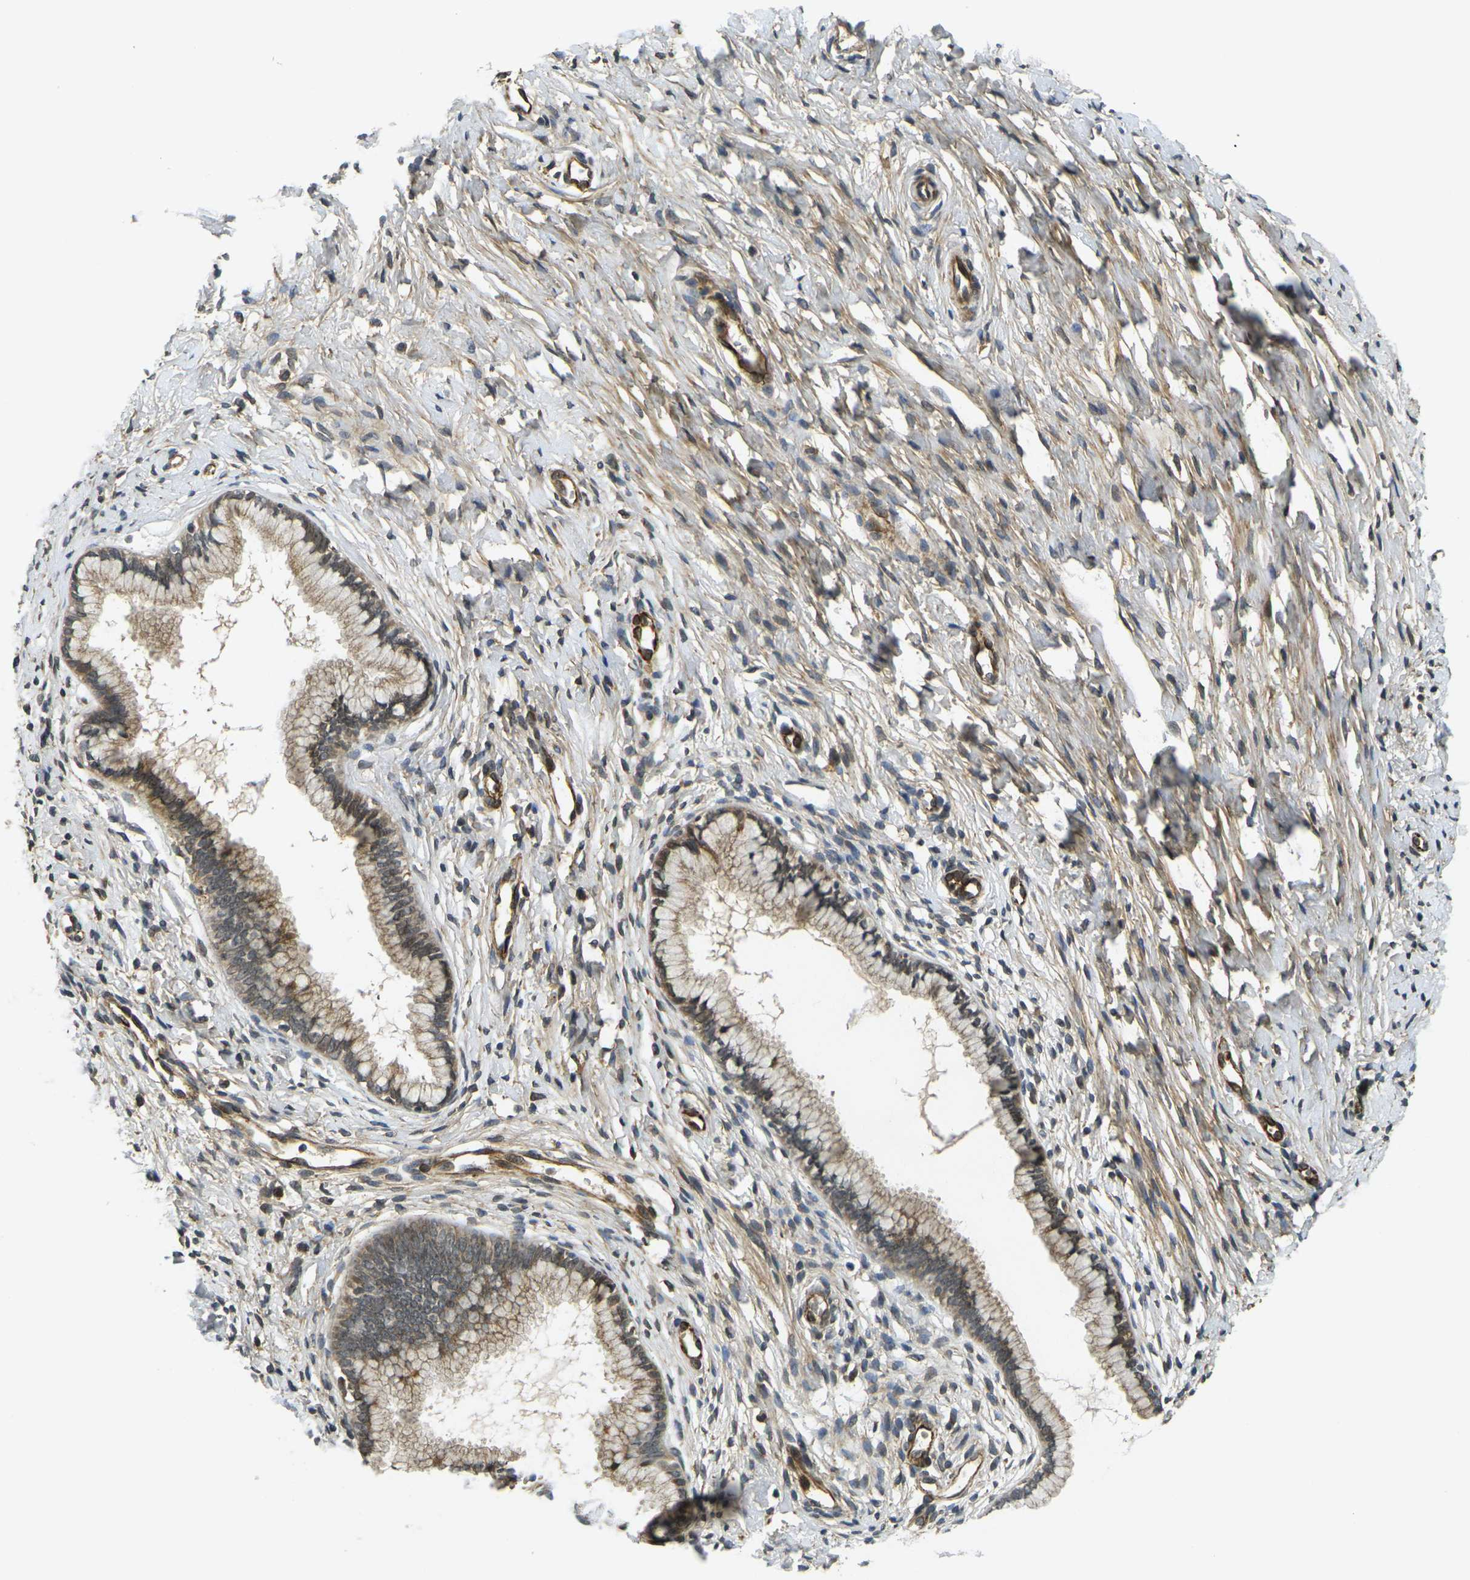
{"staining": {"intensity": "weak", "quantity": "25%-75%", "location": "cytoplasmic/membranous"}, "tissue": "cervix", "cell_type": "Glandular cells", "image_type": "normal", "snomed": [{"axis": "morphology", "description": "Normal tissue, NOS"}, {"axis": "topography", "description": "Cervix"}], "caption": "Brown immunohistochemical staining in benign cervix reveals weak cytoplasmic/membranous positivity in about 25%-75% of glandular cells. (DAB = brown stain, brightfield microscopy at high magnification).", "gene": "FUT11", "patient": {"sex": "female", "age": 65}}